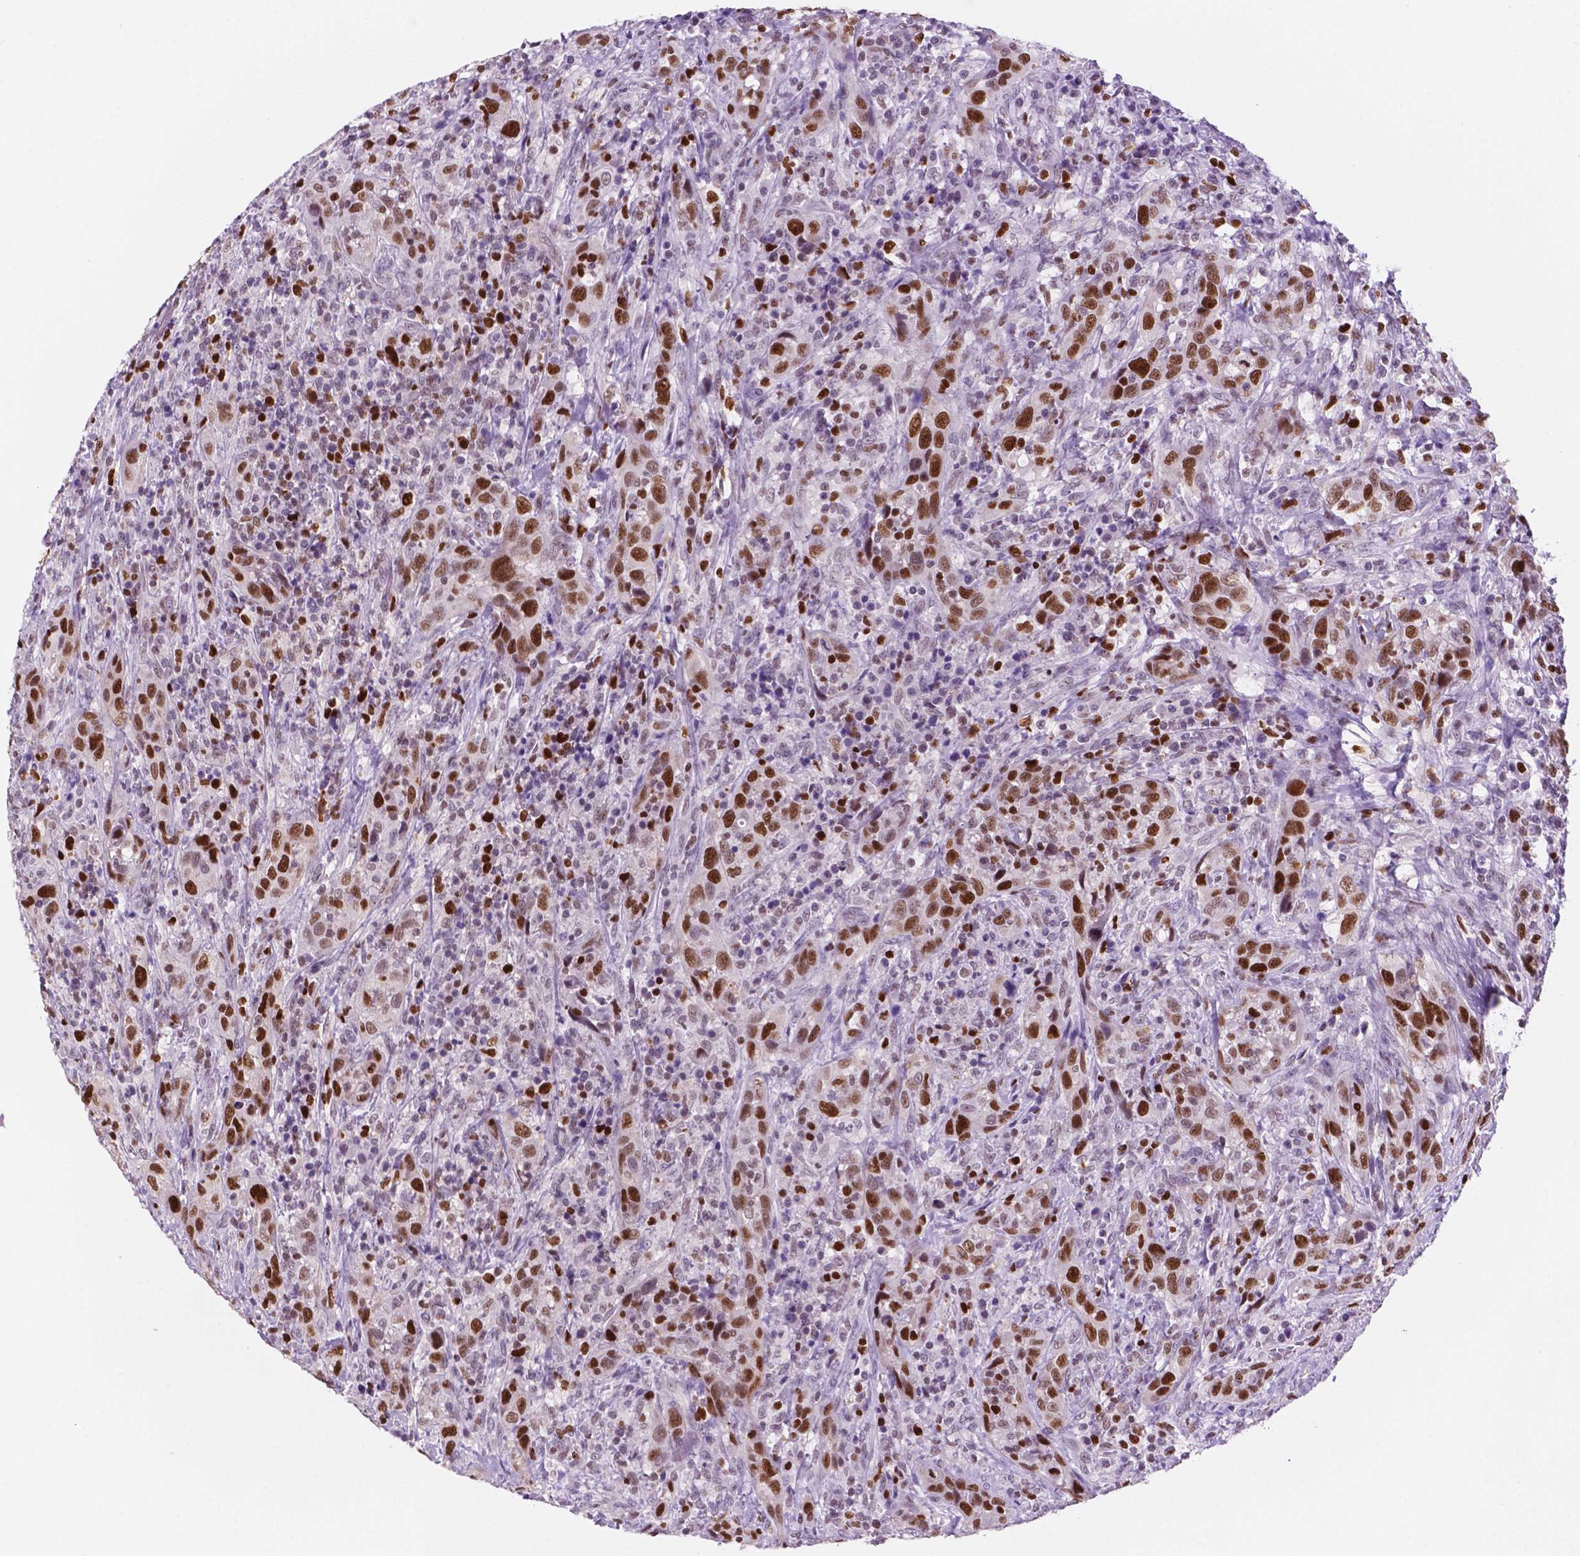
{"staining": {"intensity": "moderate", "quantity": ">75%", "location": "nuclear"}, "tissue": "urothelial cancer", "cell_type": "Tumor cells", "image_type": "cancer", "snomed": [{"axis": "morphology", "description": "Urothelial carcinoma, NOS"}, {"axis": "morphology", "description": "Urothelial carcinoma, High grade"}, {"axis": "topography", "description": "Urinary bladder"}], "caption": "An image of urothelial cancer stained for a protein reveals moderate nuclear brown staining in tumor cells.", "gene": "NCAPH2", "patient": {"sex": "female", "age": 64}}